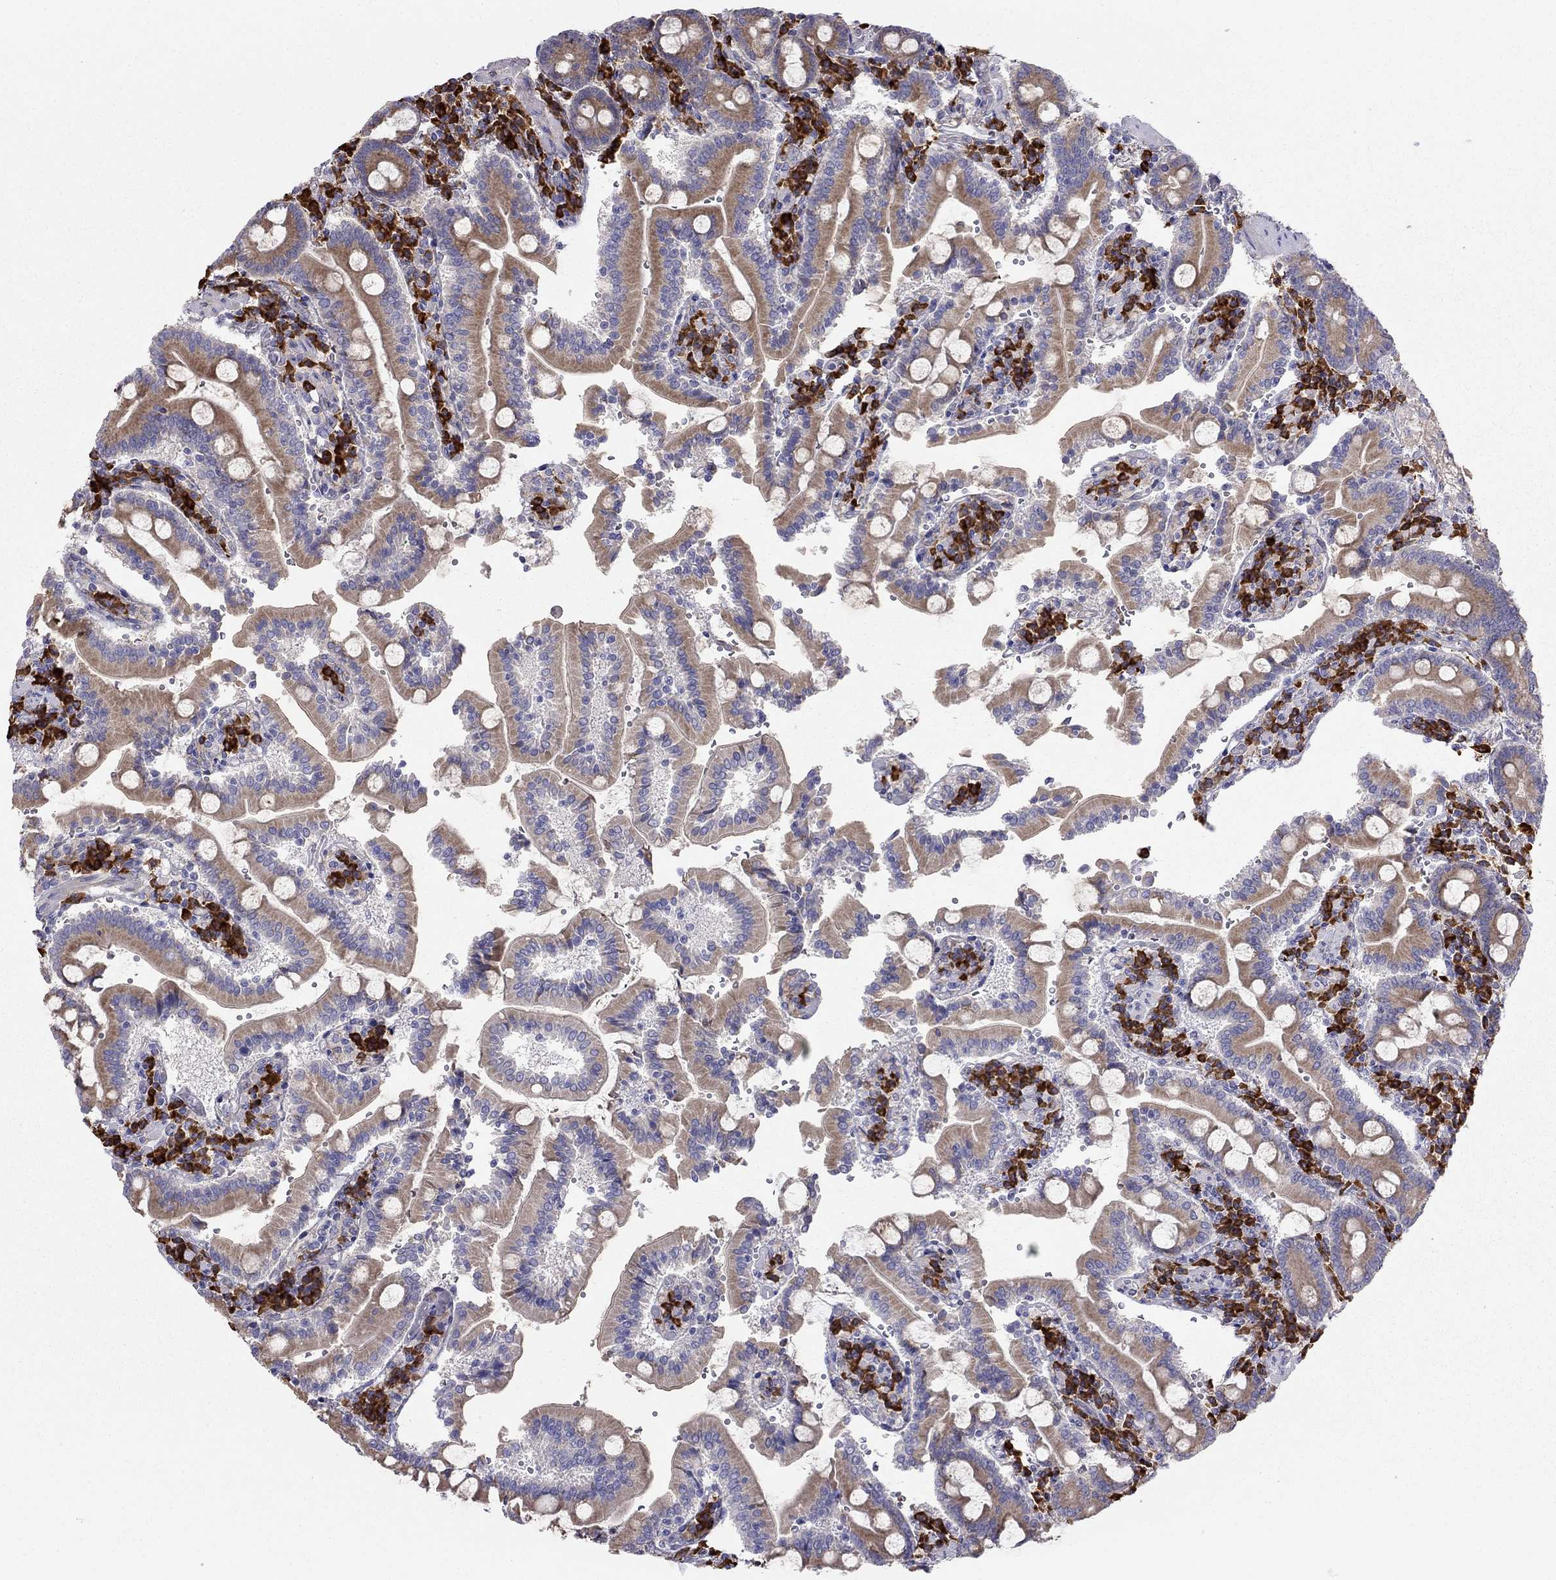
{"staining": {"intensity": "moderate", "quantity": ">75%", "location": "cytoplasmic/membranous"}, "tissue": "duodenum", "cell_type": "Glandular cells", "image_type": "normal", "snomed": [{"axis": "morphology", "description": "Normal tissue, NOS"}, {"axis": "topography", "description": "Duodenum"}], "caption": "The image demonstrates a brown stain indicating the presence of a protein in the cytoplasmic/membranous of glandular cells in duodenum.", "gene": "LONRF2", "patient": {"sex": "female", "age": 62}}